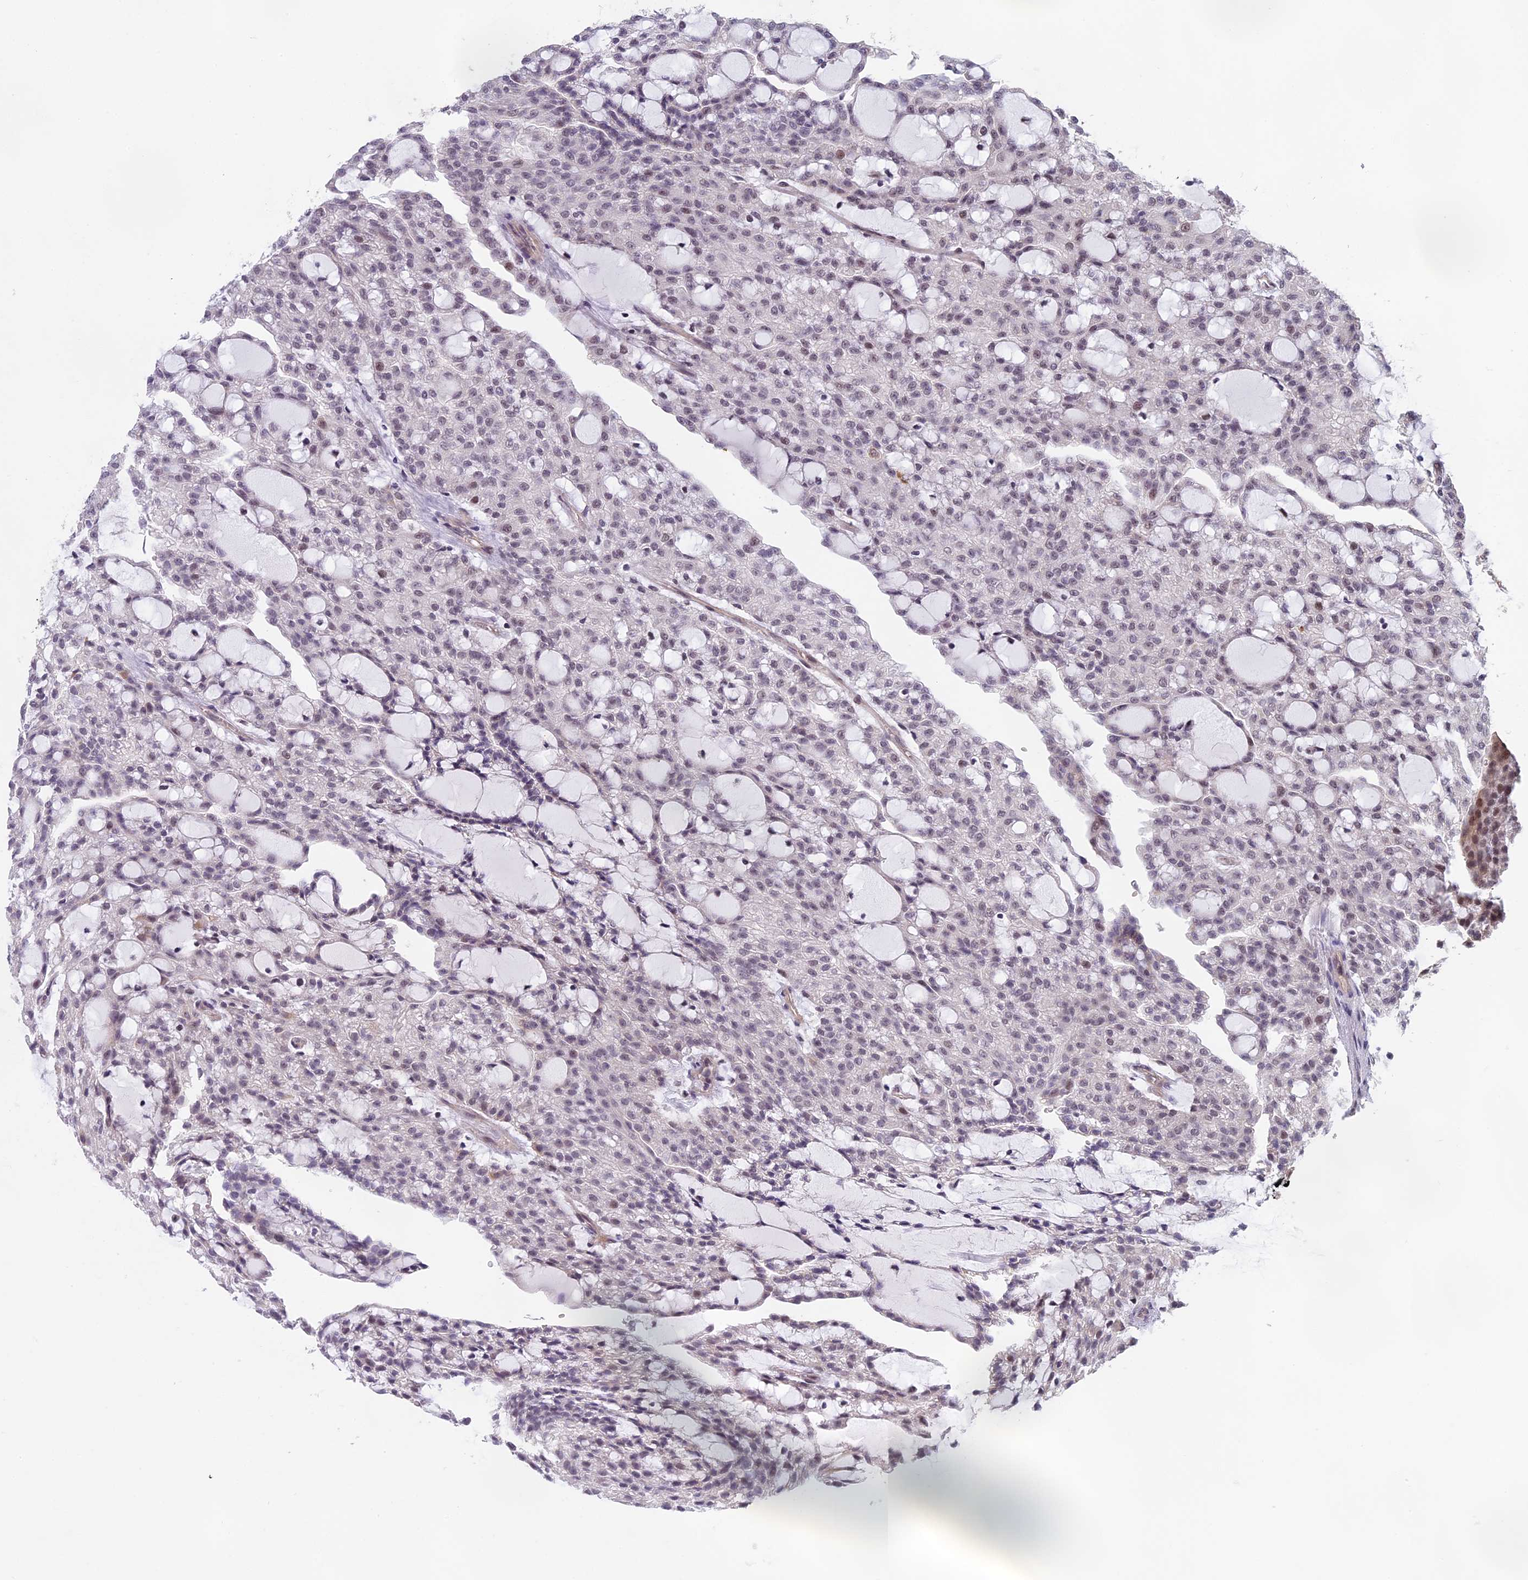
{"staining": {"intensity": "weak", "quantity": "25%-75%", "location": "nuclear"}, "tissue": "renal cancer", "cell_type": "Tumor cells", "image_type": "cancer", "snomed": [{"axis": "morphology", "description": "Adenocarcinoma, NOS"}, {"axis": "topography", "description": "Kidney"}], "caption": "There is low levels of weak nuclear expression in tumor cells of renal adenocarcinoma, as demonstrated by immunohistochemical staining (brown color).", "gene": "MORF4L1", "patient": {"sex": "male", "age": 63}}